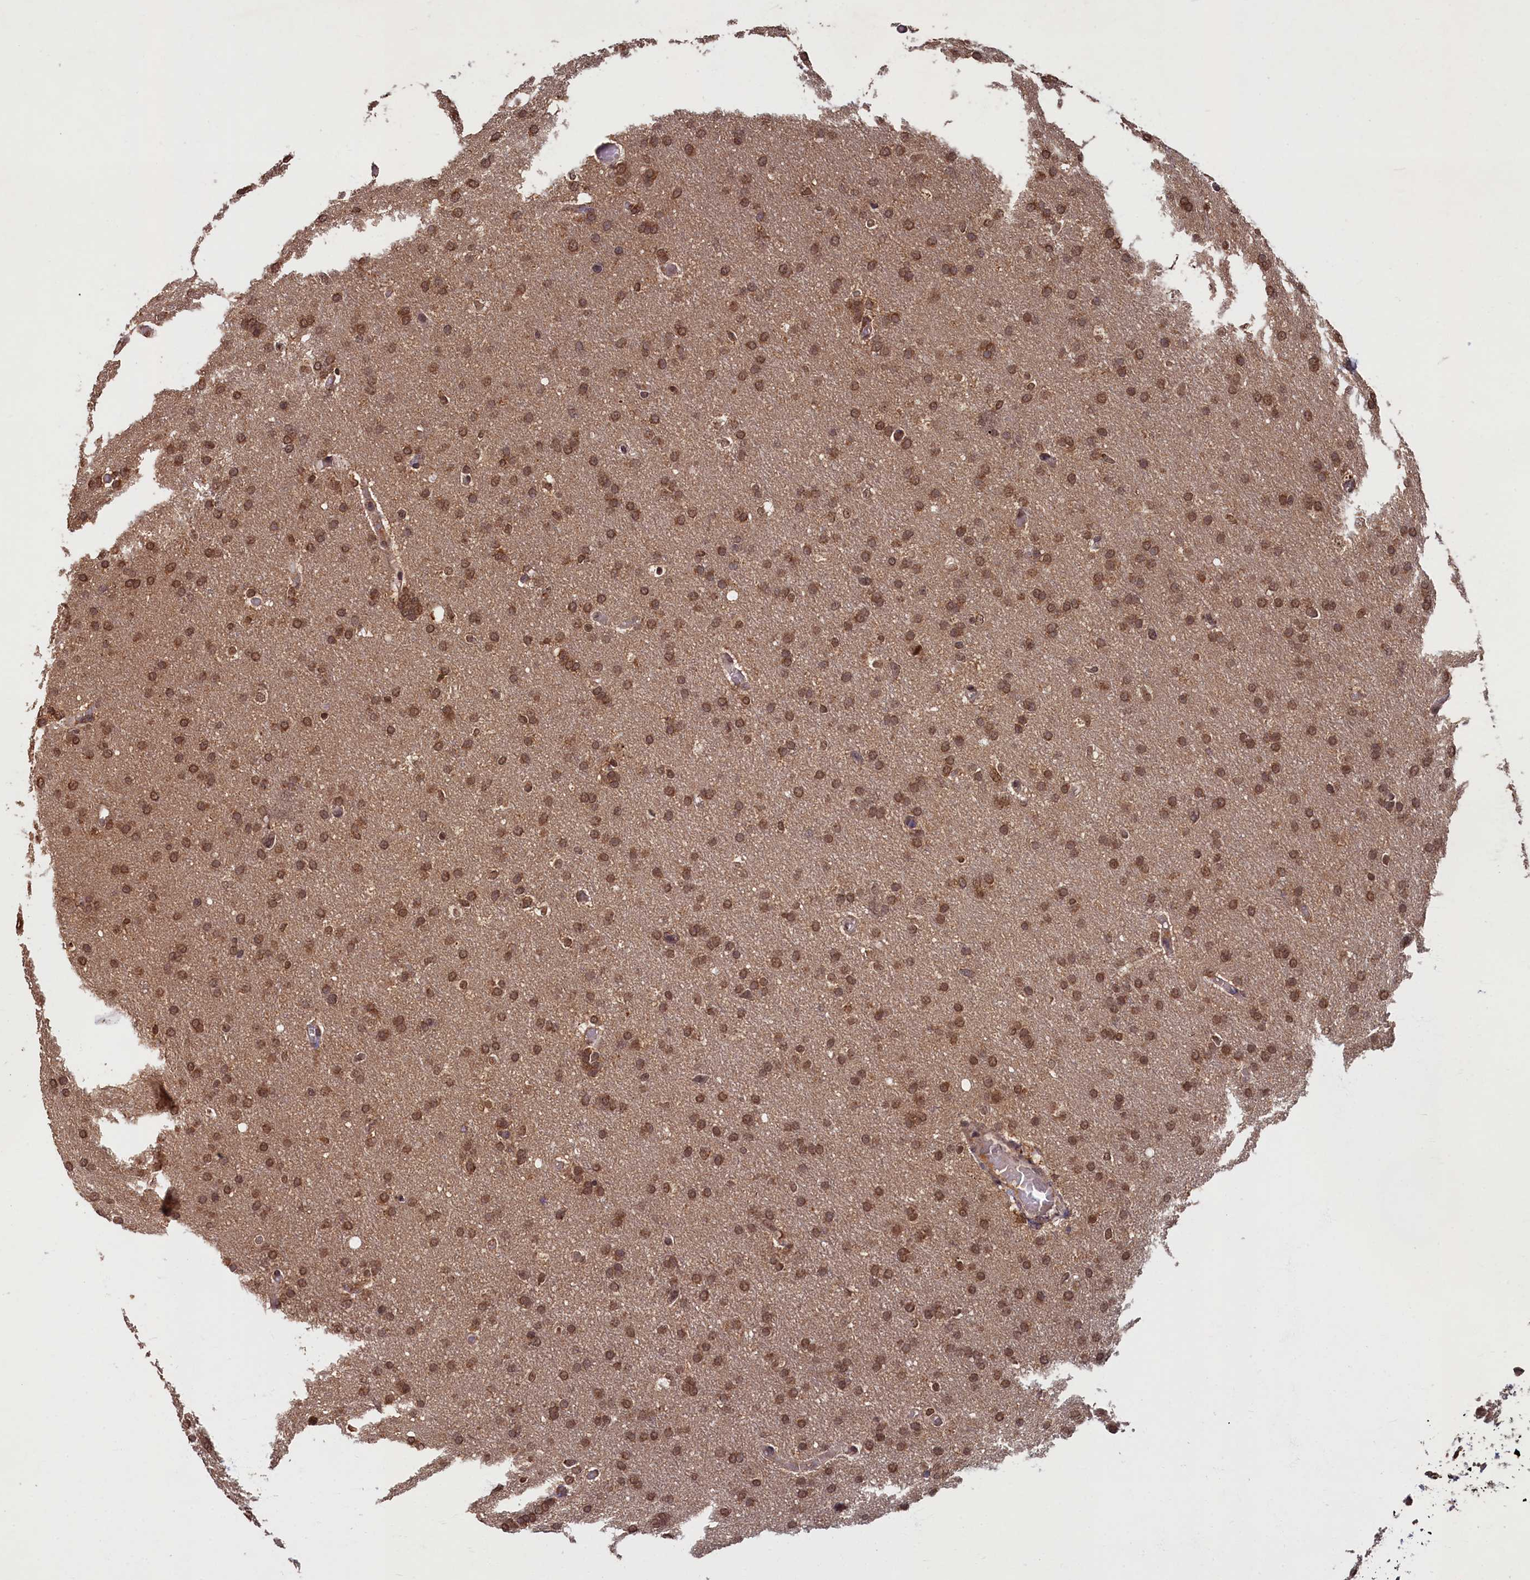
{"staining": {"intensity": "moderate", "quantity": ">75%", "location": "cytoplasmic/membranous,nuclear"}, "tissue": "glioma", "cell_type": "Tumor cells", "image_type": "cancer", "snomed": [{"axis": "morphology", "description": "Glioma, malignant, High grade"}, {"axis": "topography", "description": "Cerebral cortex"}], "caption": "Protein staining of malignant high-grade glioma tissue displays moderate cytoplasmic/membranous and nuclear positivity in about >75% of tumor cells. The protein is stained brown, and the nuclei are stained in blue (DAB IHC with brightfield microscopy, high magnification).", "gene": "BRCA1", "patient": {"sex": "female", "age": 36}}